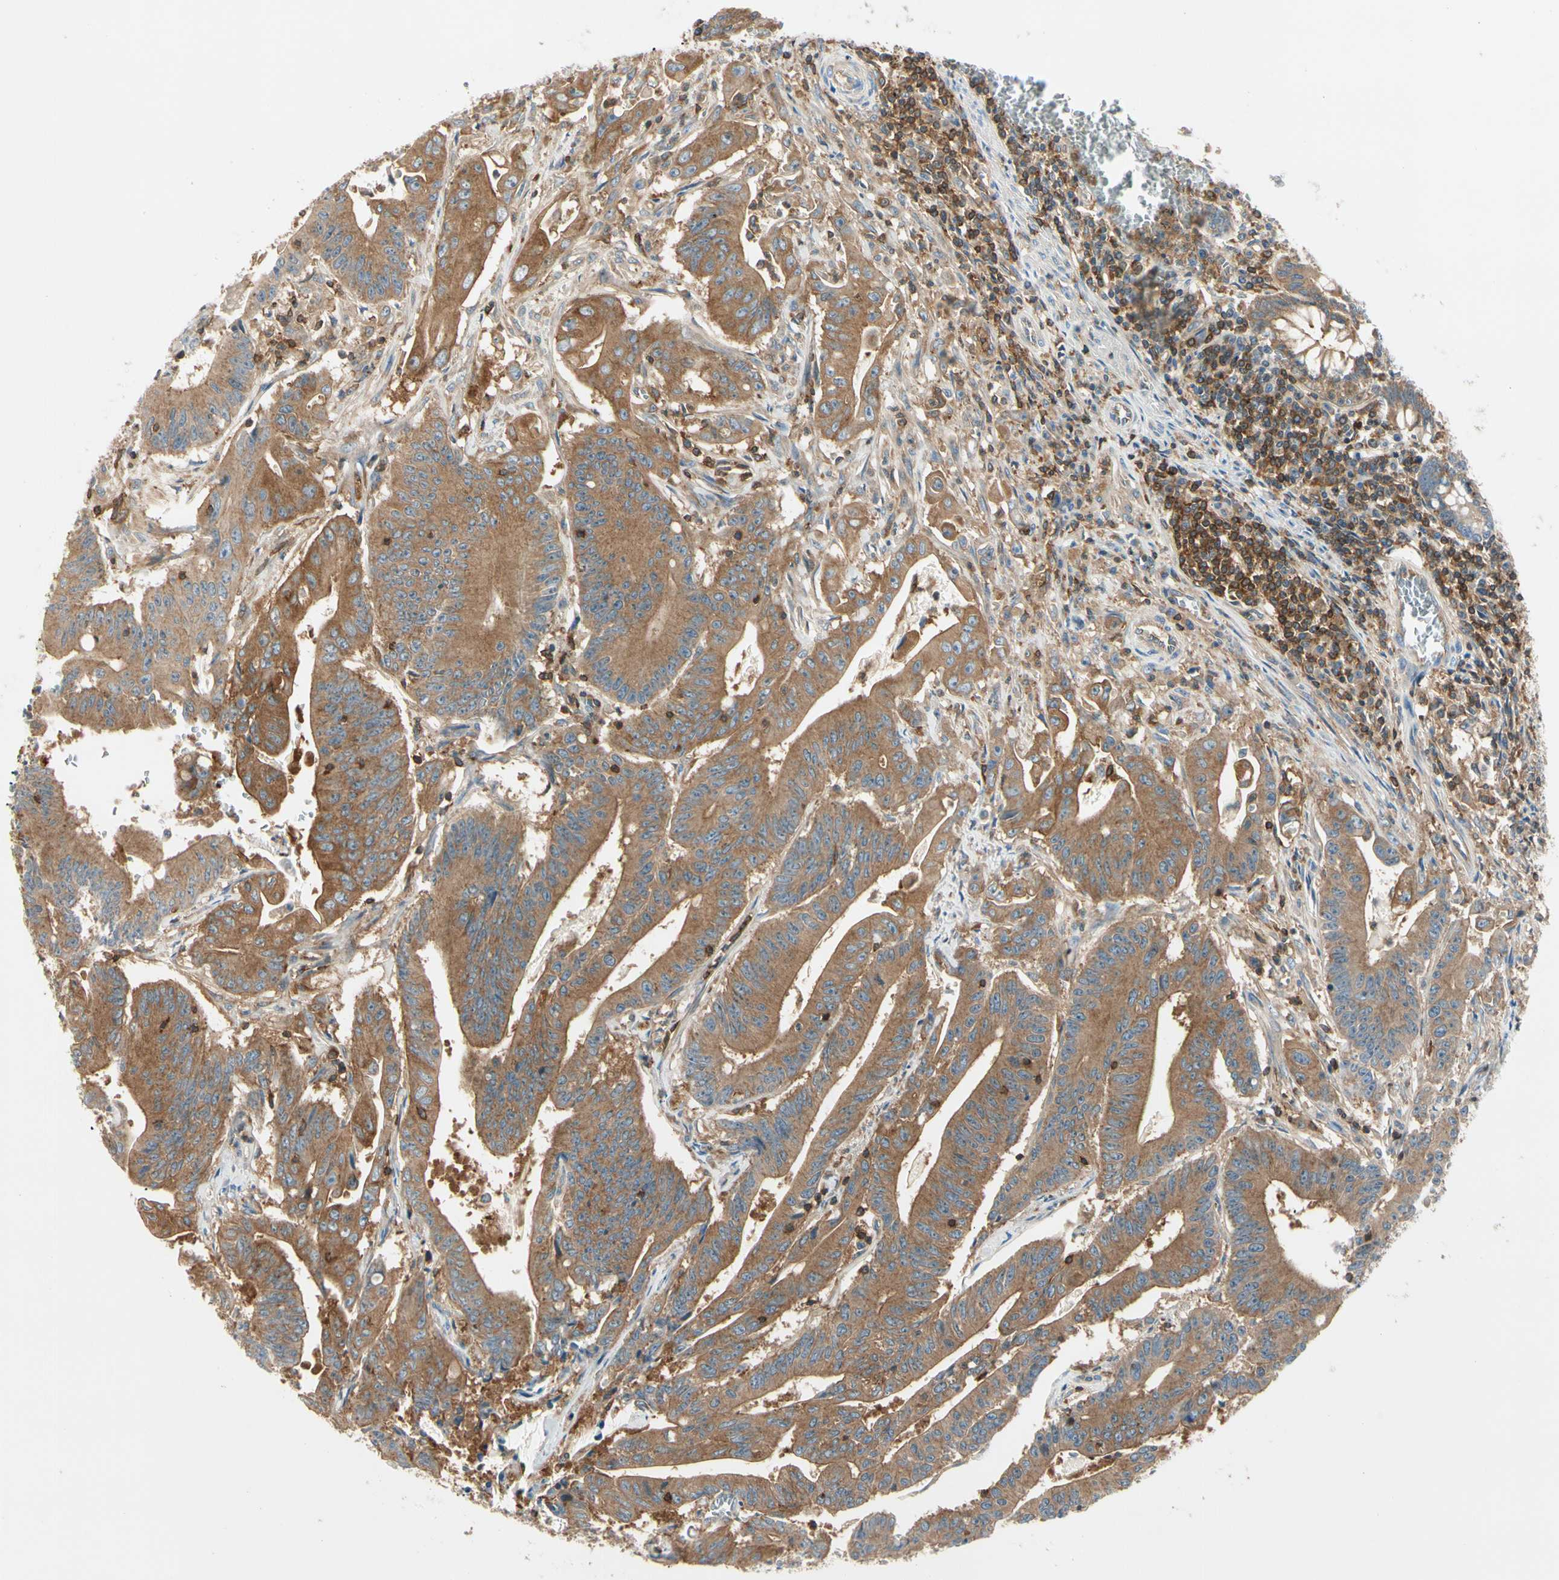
{"staining": {"intensity": "moderate", "quantity": ">75%", "location": "cytoplasmic/membranous"}, "tissue": "colorectal cancer", "cell_type": "Tumor cells", "image_type": "cancer", "snomed": [{"axis": "morphology", "description": "Adenocarcinoma, NOS"}, {"axis": "topography", "description": "Colon"}], "caption": "High-magnification brightfield microscopy of colorectal adenocarcinoma stained with DAB (brown) and counterstained with hematoxylin (blue). tumor cells exhibit moderate cytoplasmic/membranous expression is seen in approximately>75% of cells. The protein of interest is shown in brown color, while the nuclei are stained blue.", "gene": "CAPZA2", "patient": {"sex": "male", "age": 45}}